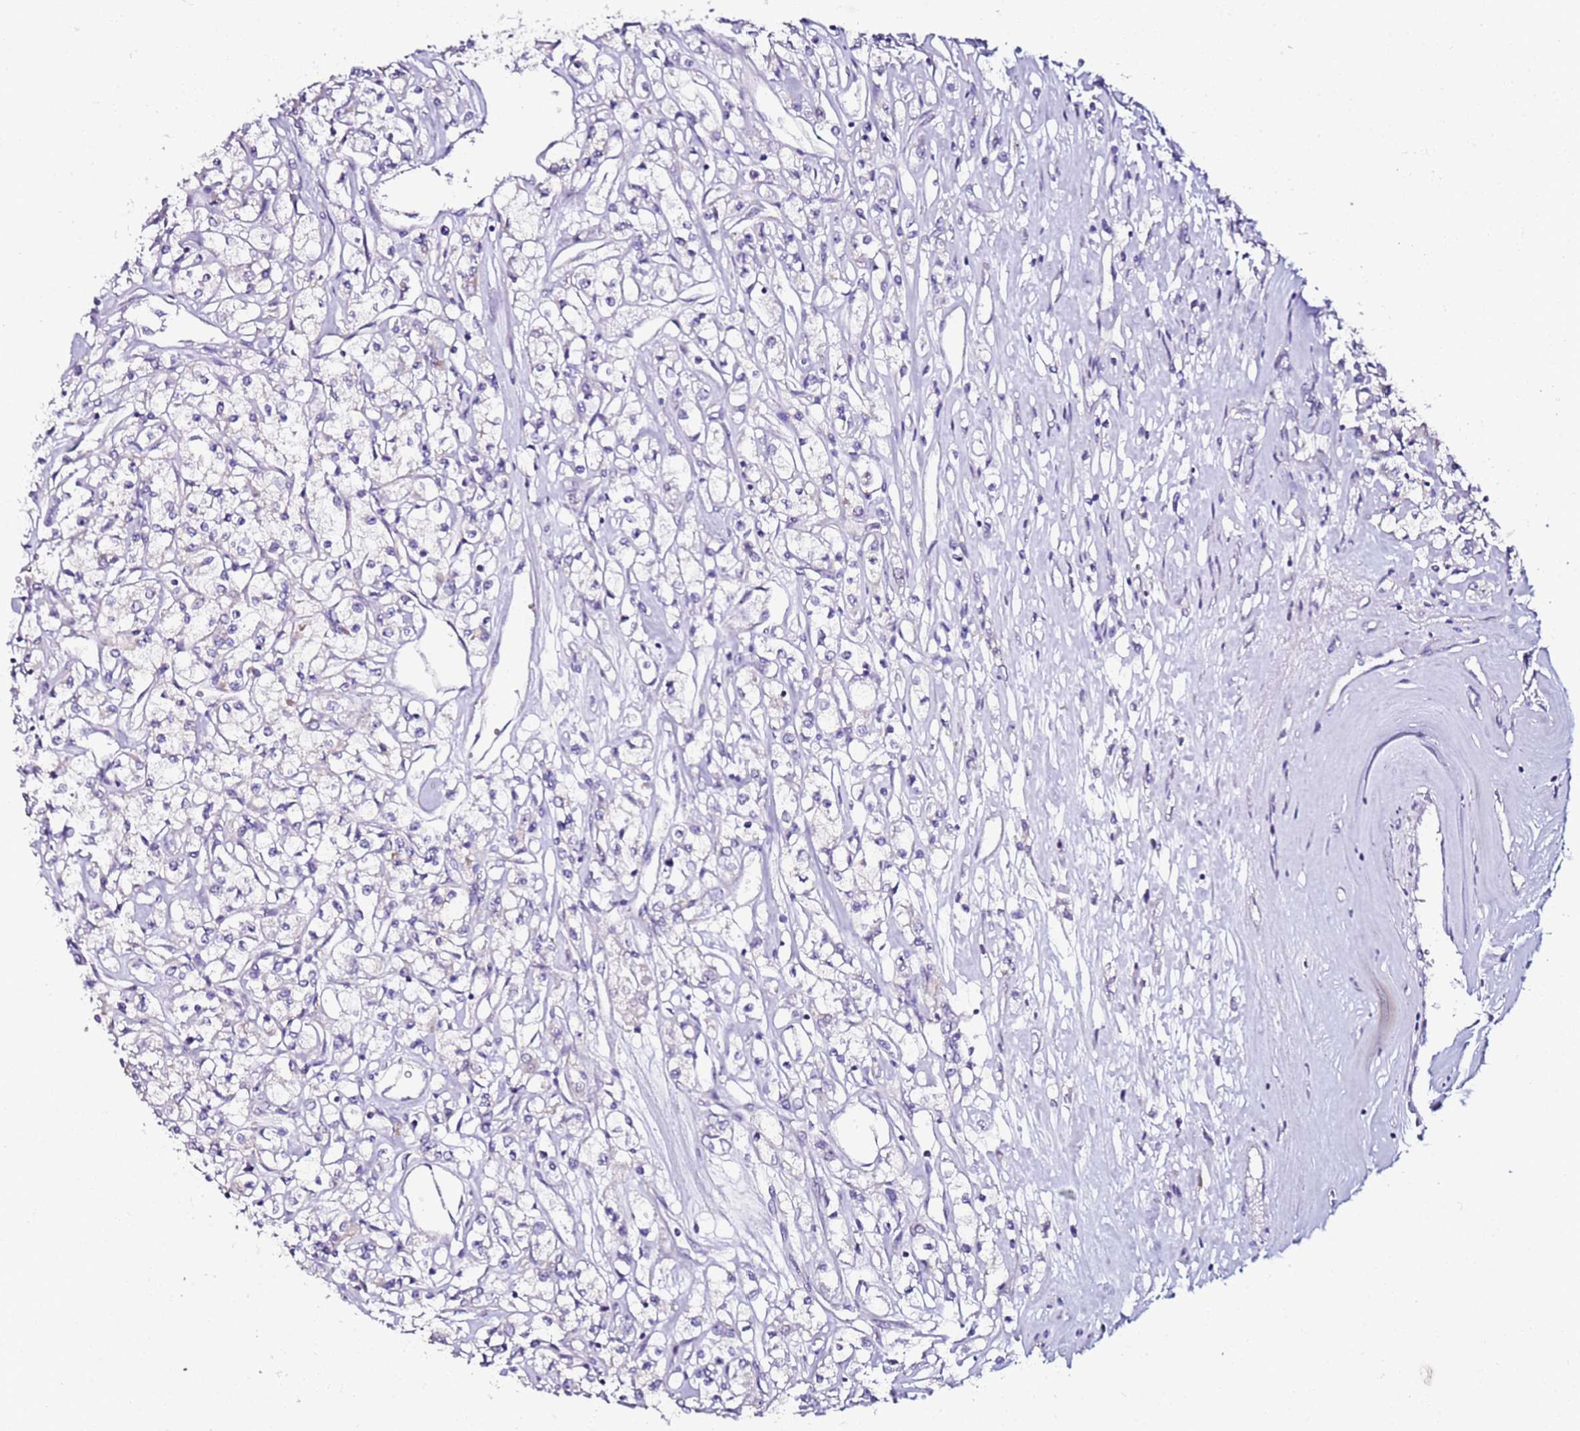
{"staining": {"intensity": "negative", "quantity": "none", "location": "none"}, "tissue": "renal cancer", "cell_type": "Tumor cells", "image_type": "cancer", "snomed": [{"axis": "morphology", "description": "Adenocarcinoma, NOS"}, {"axis": "topography", "description": "Kidney"}], "caption": "Immunohistochemistry (IHC) of renal cancer exhibits no expression in tumor cells.", "gene": "SRRM5", "patient": {"sex": "female", "age": 59}}